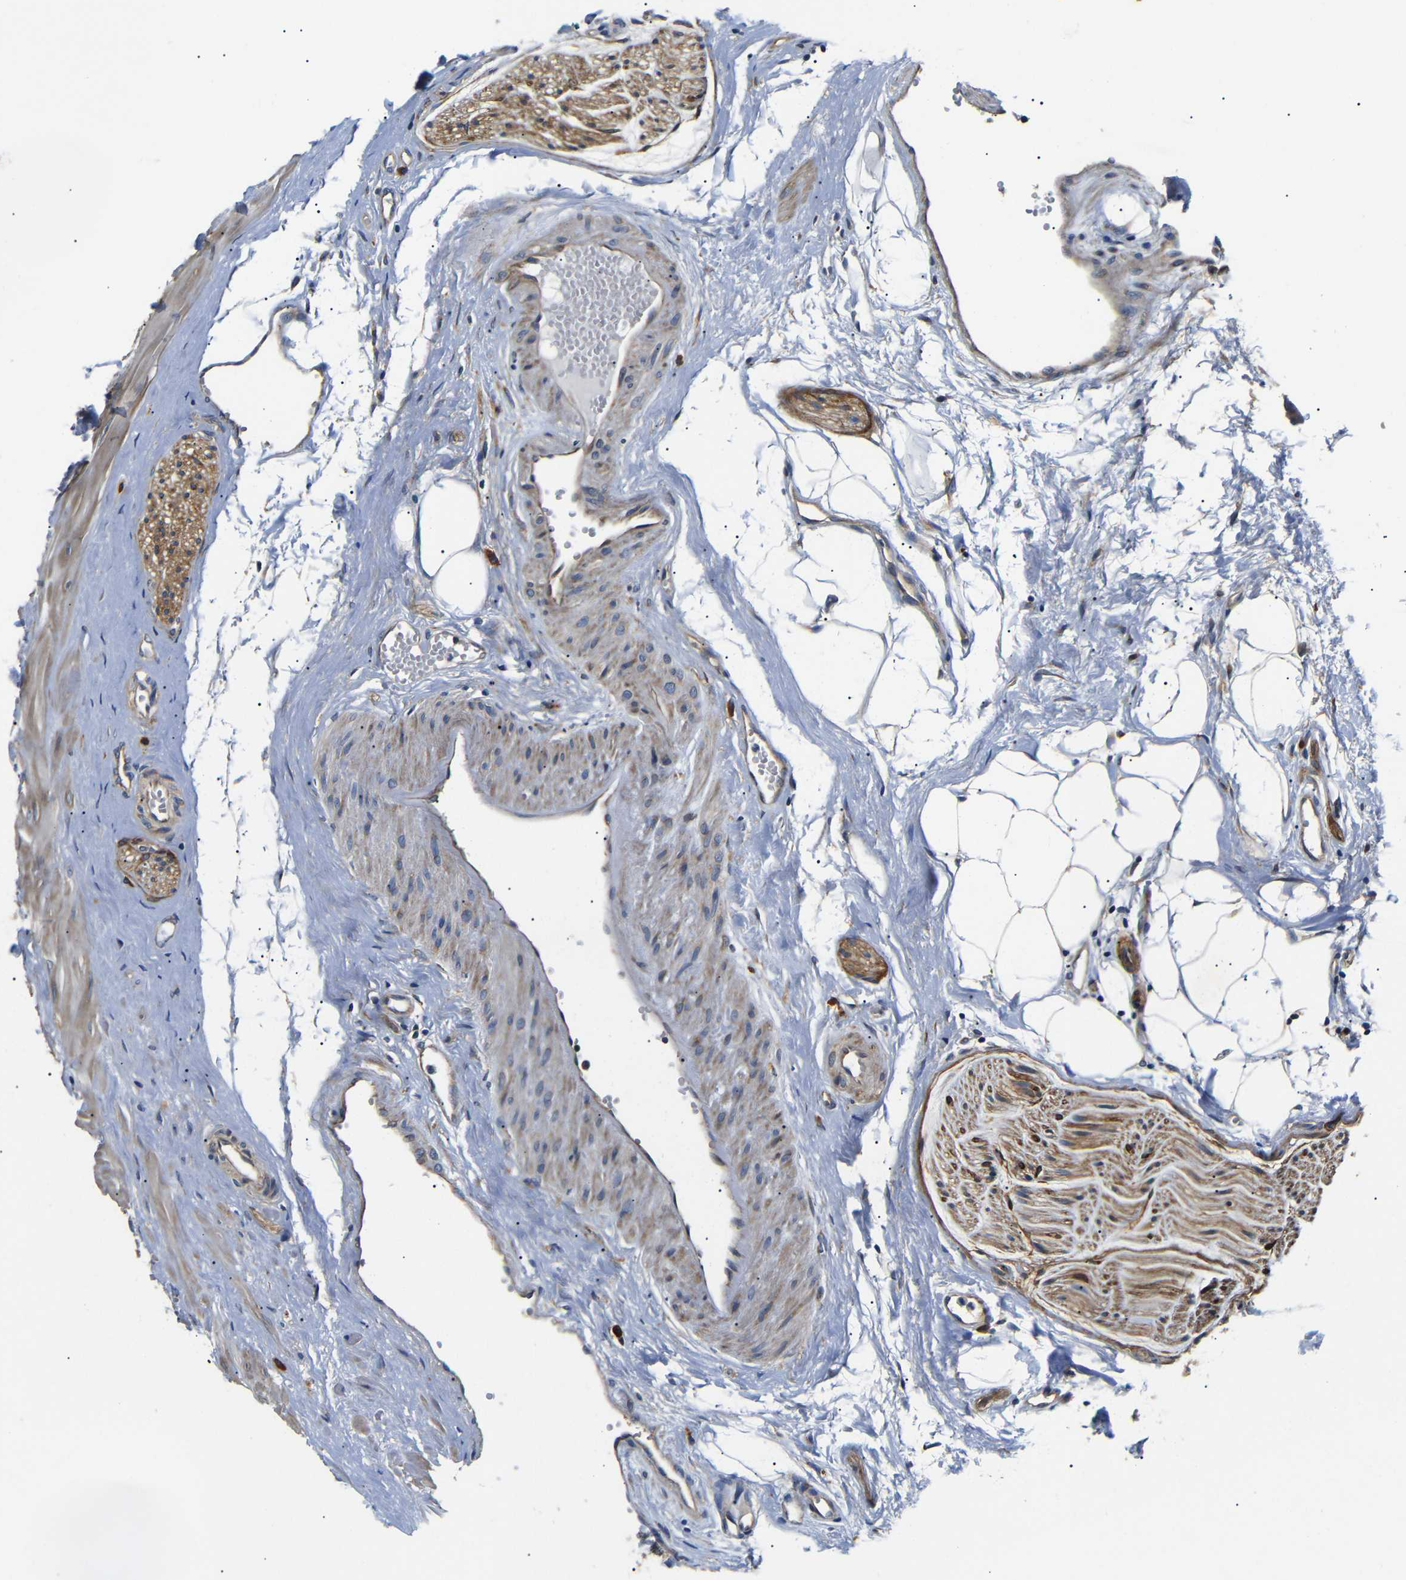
{"staining": {"intensity": "moderate", "quantity": ">75%", "location": "cytoplasmic/membranous"}, "tissue": "prostate cancer", "cell_type": "Tumor cells", "image_type": "cancer", "snomed": [{"axis": "morphology", "description": "Adenocarcinoma, Low grade"}, {"axis": "topography", "description": "Prostate"}], "caption": "High-magnification brightfield microscopy of prostate cancer (low-grade adenocarcinoma) stained with DAB (3,3'-diaminobenzidine) (brown) and counterstained with hematoxylin (blue). tumor cells exhibit moderate cytoplasmic/membranous expression is seen in approximately>75% of cells.", "gene": "KANK4", "patient": {"sex": "male", "age": 53}}